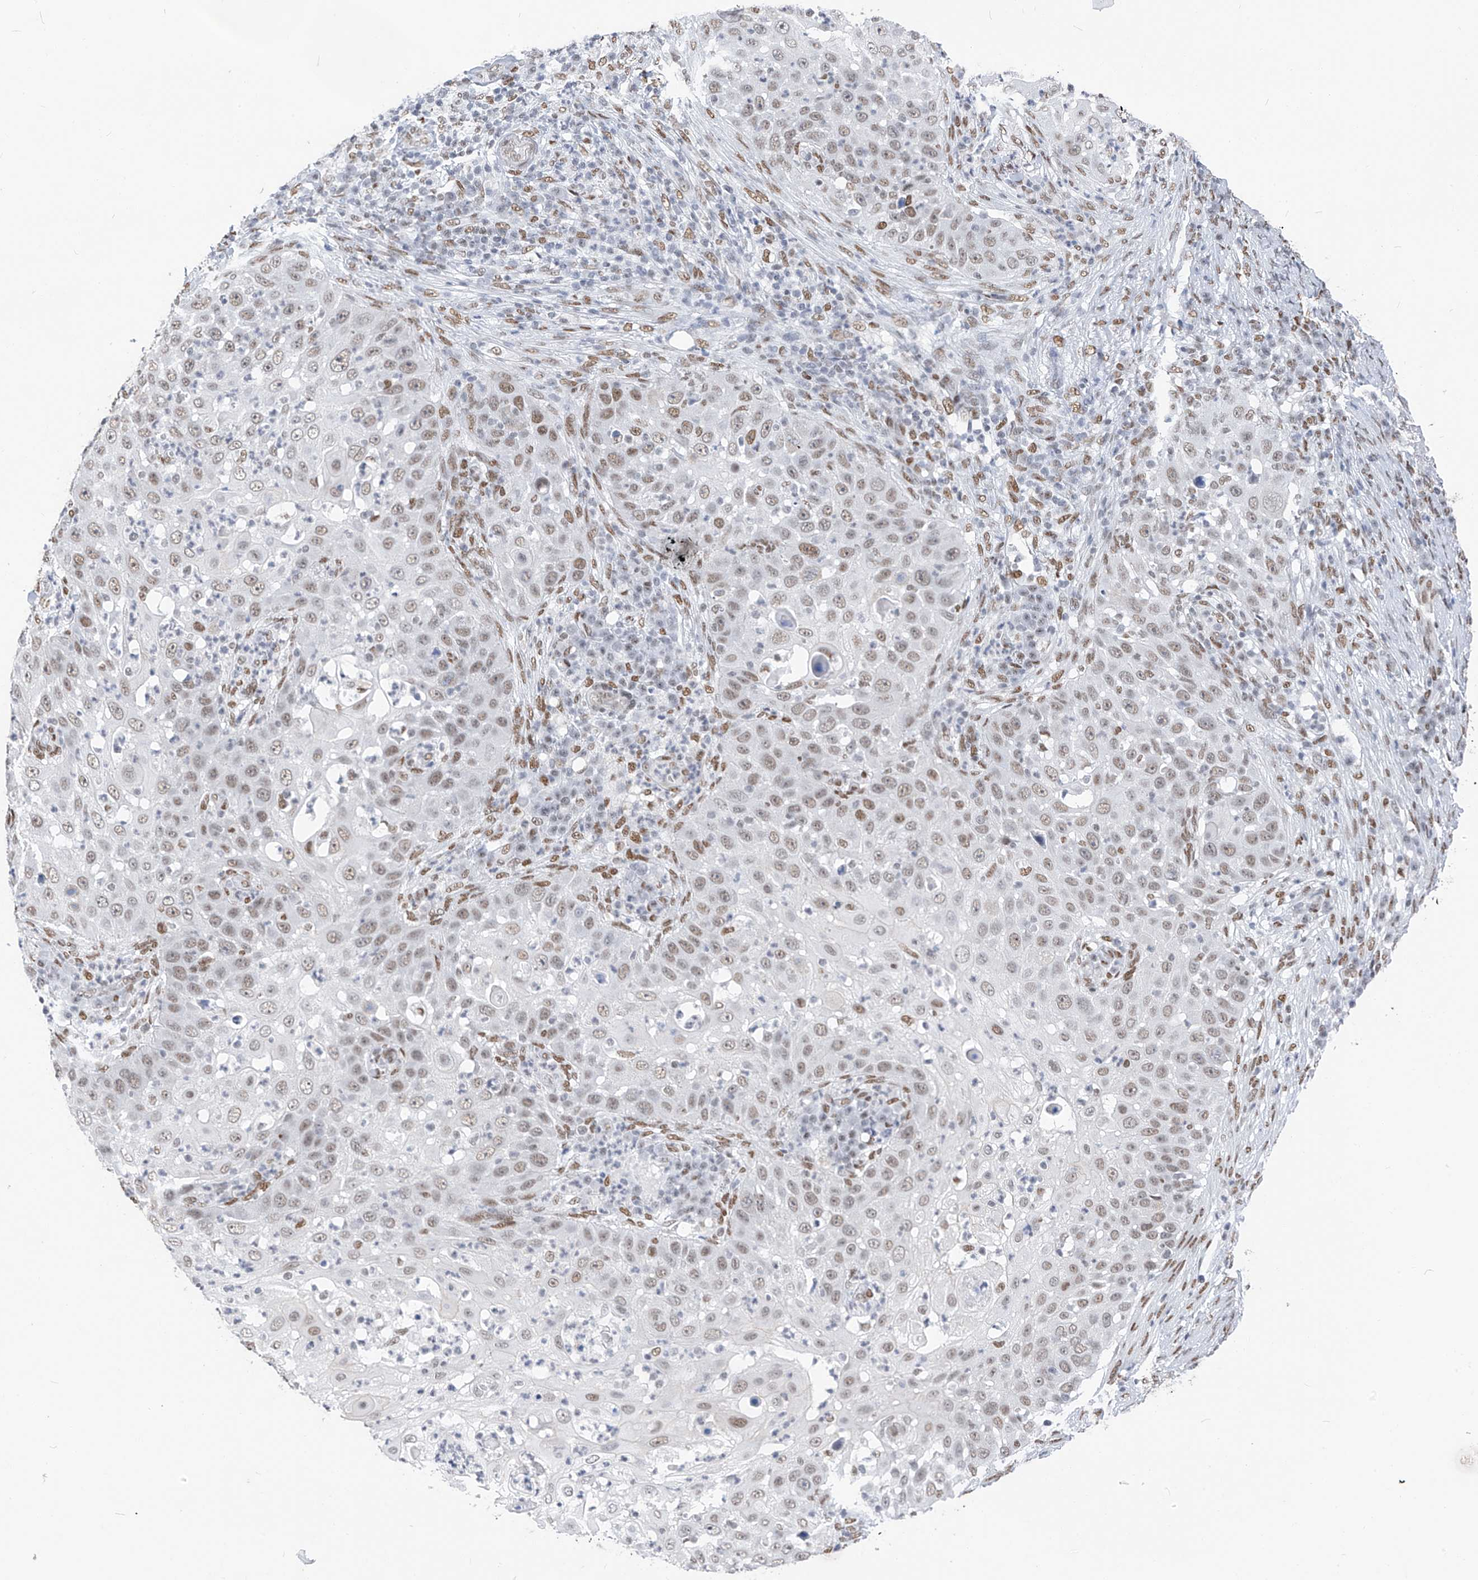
{"staining": {"intensity": "moderate", "quantity": ">75%", "location": "nuclear"}, "tissue": "skin cancer", "cell_type": "Tumor cells", "image_type": "cancer", "snomed": [{"axis": "morphology", "description": "Squamous cell carcinoma, NOS"}, {"axis": "topography", "description": "Skin"}], "caption": "IHC histopathology image of neoplastic tissue: human skin cancer stained using immunohistochemistry exhibits medium levels of moderate protein expression localized specifically in the nuclear of tumor cells, appearing as a nuclear brown color.", "gene": "KHSRP", "patient": {"sex": "female", "age": 44}}